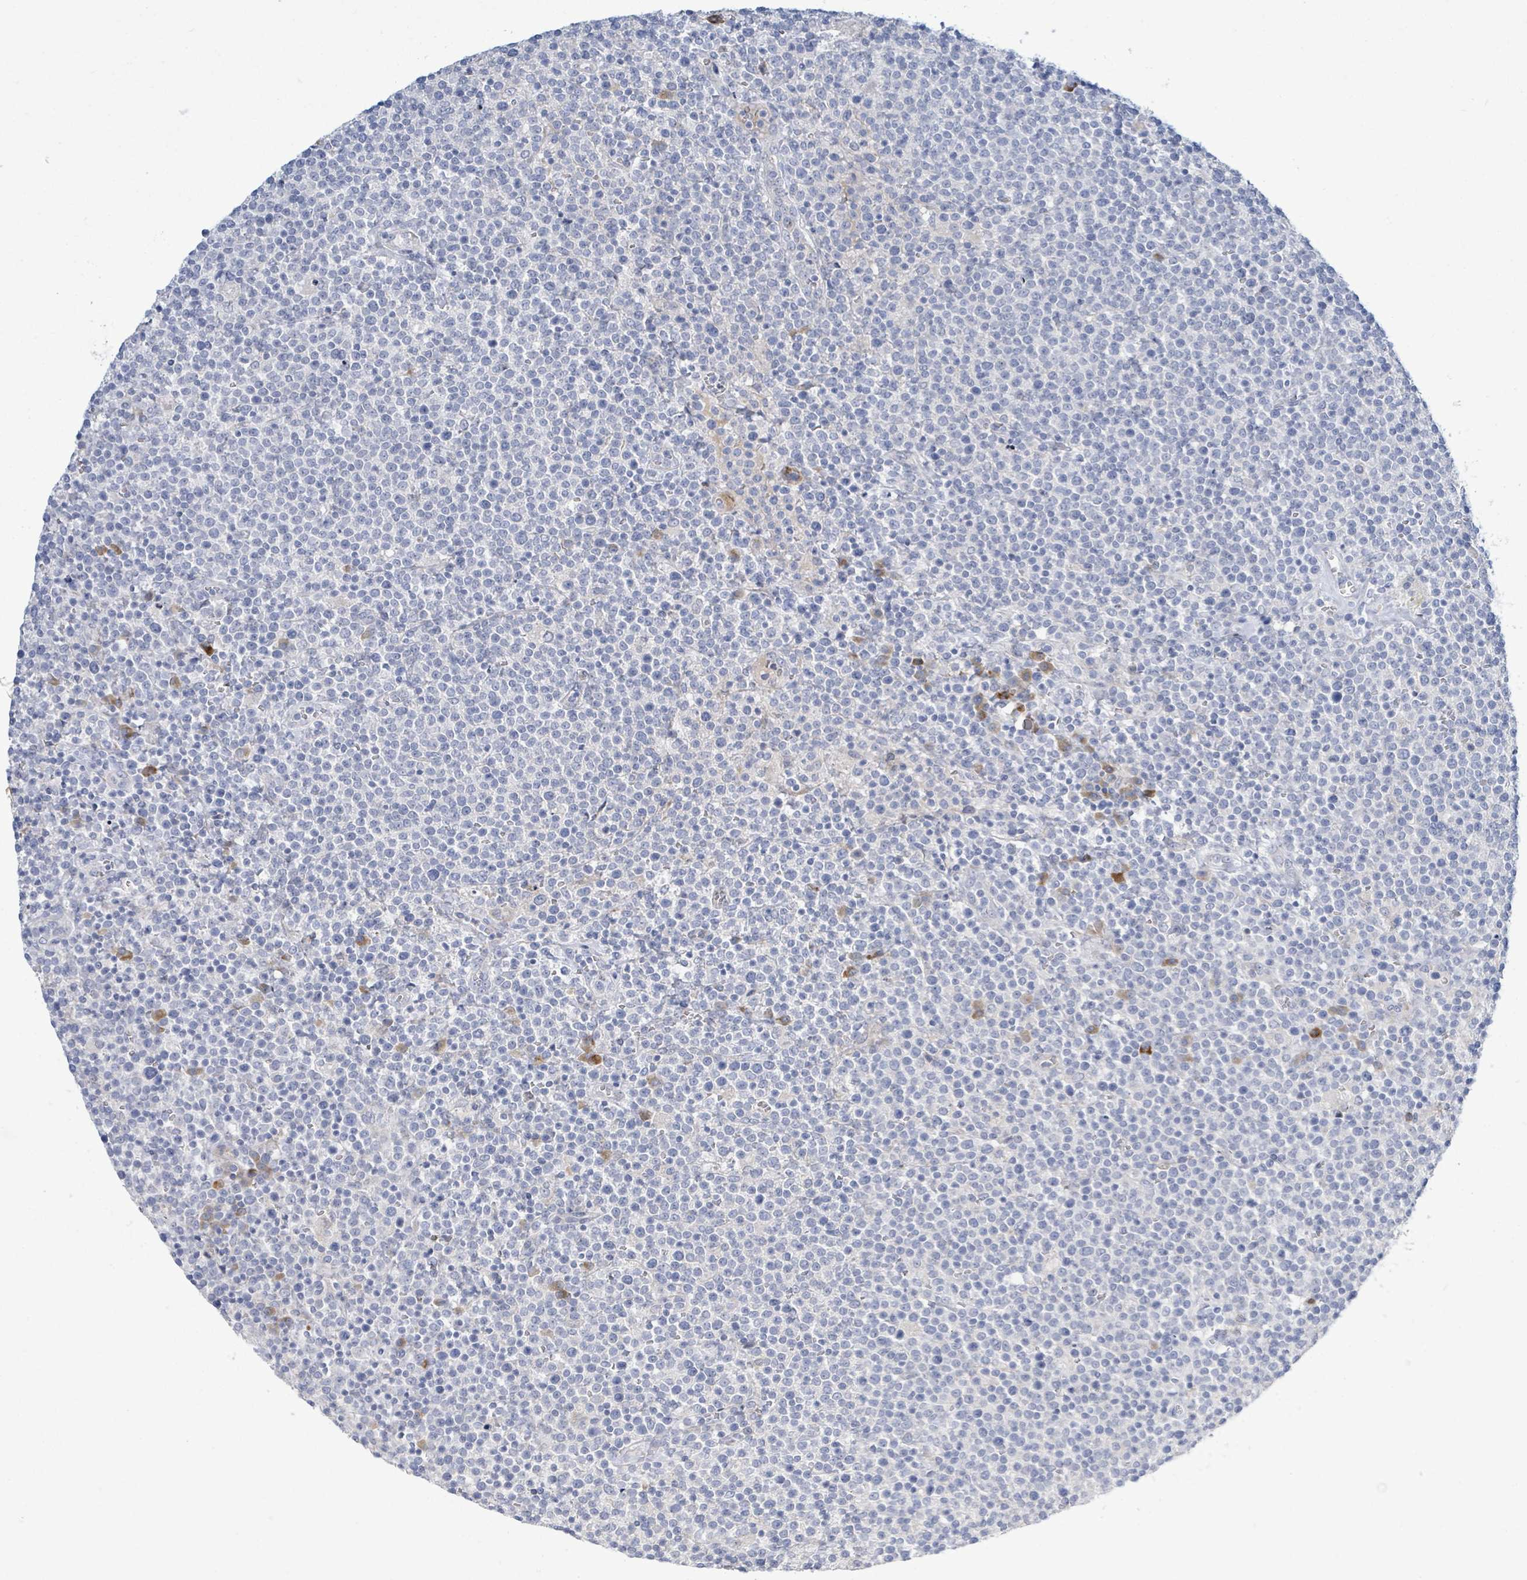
{"staining": {"intensity": "negative", "quantity": "none", "location": "none"}, "tissue": "lymphoma", "cell_type": "Tumor cells", "image_type": "cancer", "snomed": [{"axis": "morphology", "description": "Malignant lymphoma, non-Hodgkin's type, High grade"}, {"axis": "topography", "description": "Lymph node"}], "caption": "Immunohistochemistry (IHC) micrograph of neoplastic tissue: high-grade malignant lymphoma, non-Hodgkin's type stained with DAB displays no significant protein staining in tumor cells.", "gene": "SIRPB1", "patient": {"sex": "male", "age": 61}}